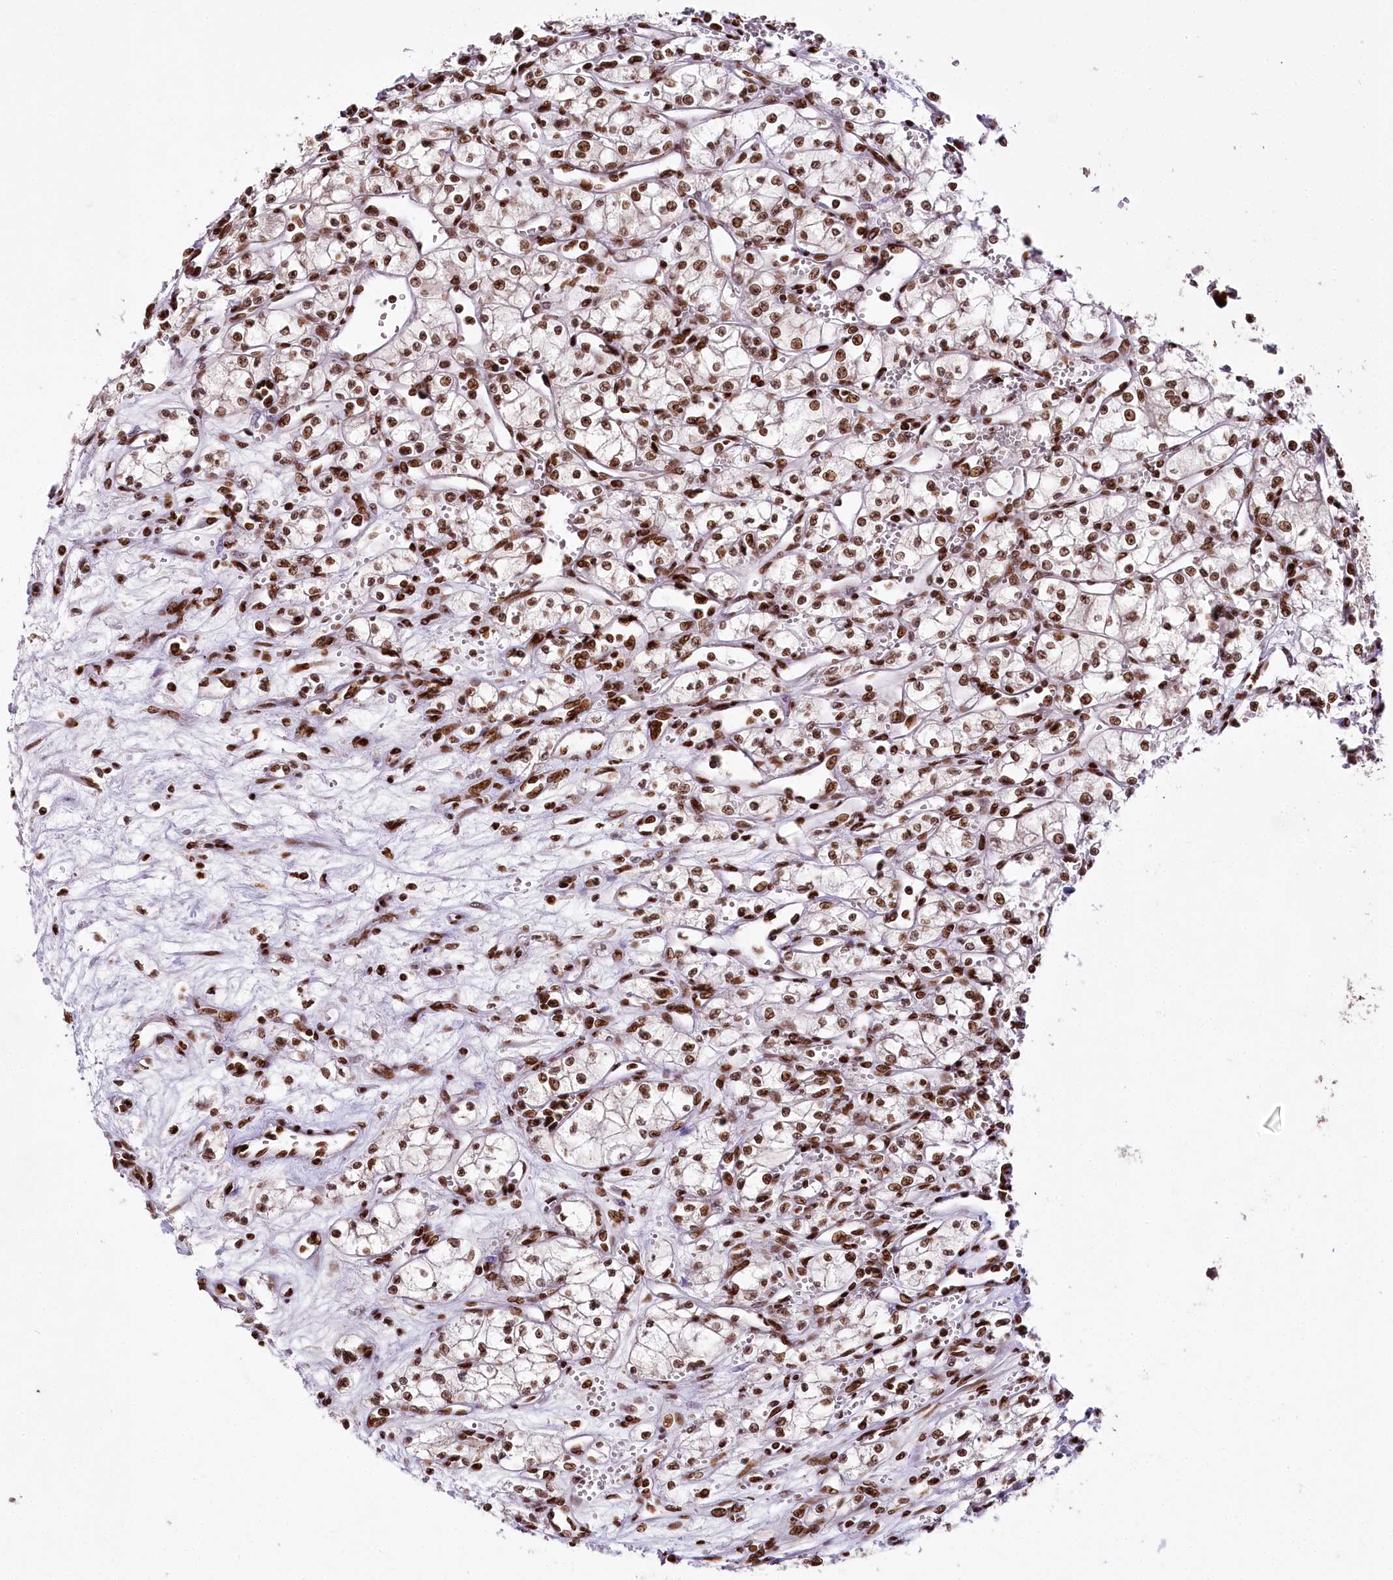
{"staining": {"intensity": "strong", "quantity": ">75%", "location": "nuclear"}, "tissue": "renal cancer", "cell_type": "Tumor cells", "image_type": "cancer", "snomed": [{"axis": "morphology", "description": "Adenocarcinoma, NOS"}, {"axis": "topography", "description": "Kidney"}], "caption": "Immunohistochemistry (IHC) photomicrograph of renal cancer stained for a protein (brown), which reveals high levels of strong nuclear expression in about >75% of tumor cells.", "gene": "SMARCE1", "patient": {"sex": "male", "age": 59}}